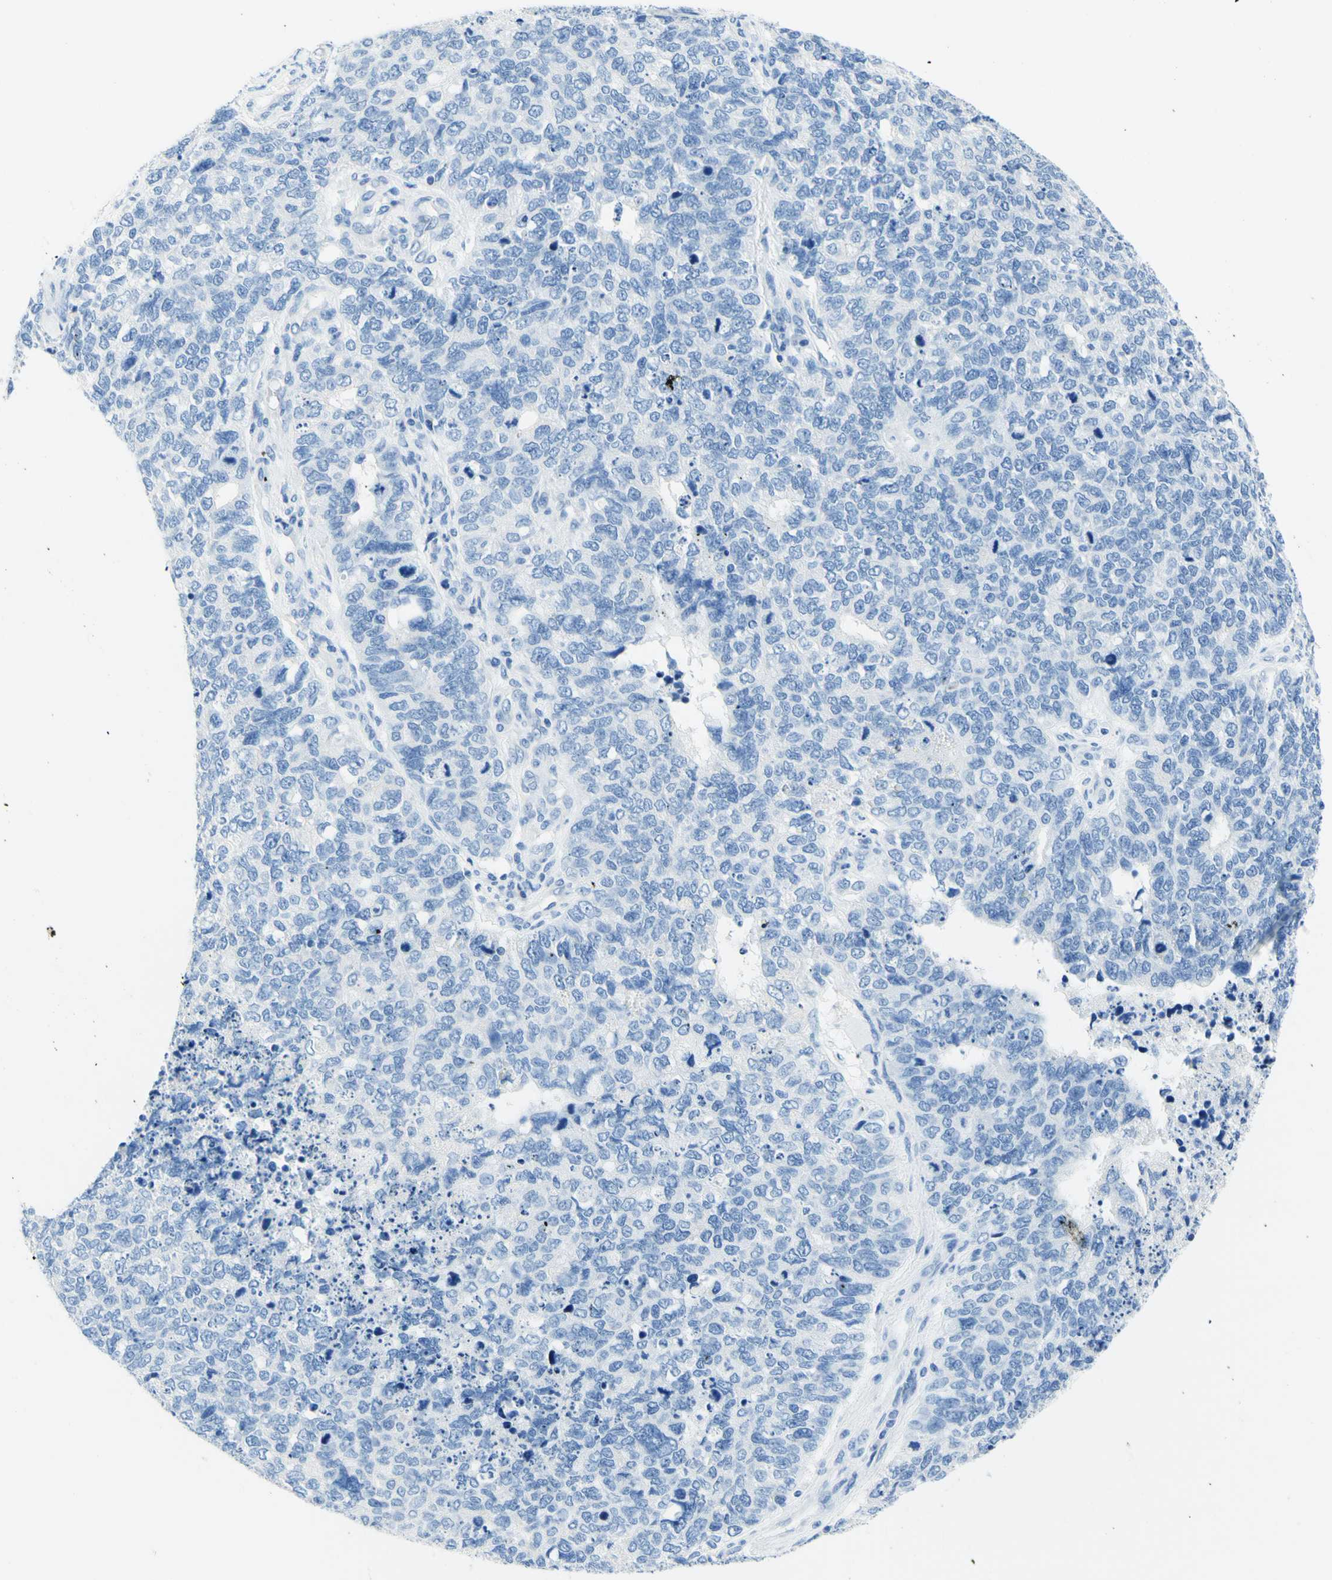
{"staining": {"intensity": "negative", "quantity": "none", "location": "none"}, "tissue": "cervical cancer", "cell_type": "Tumor cells", "image_type": "cancer", "snomed": [{"axis": "morphology", "description": "Squamous cell carcinoma, NOS"}, {"axis": "topography", "description": "Cervix"}], "caption": "Immunohistochemistry of cervical squamous cell carcinoma shows no staining in tumor cells.", "gene": "HPCA", "patient": {"sex": "female", "age": 63}}